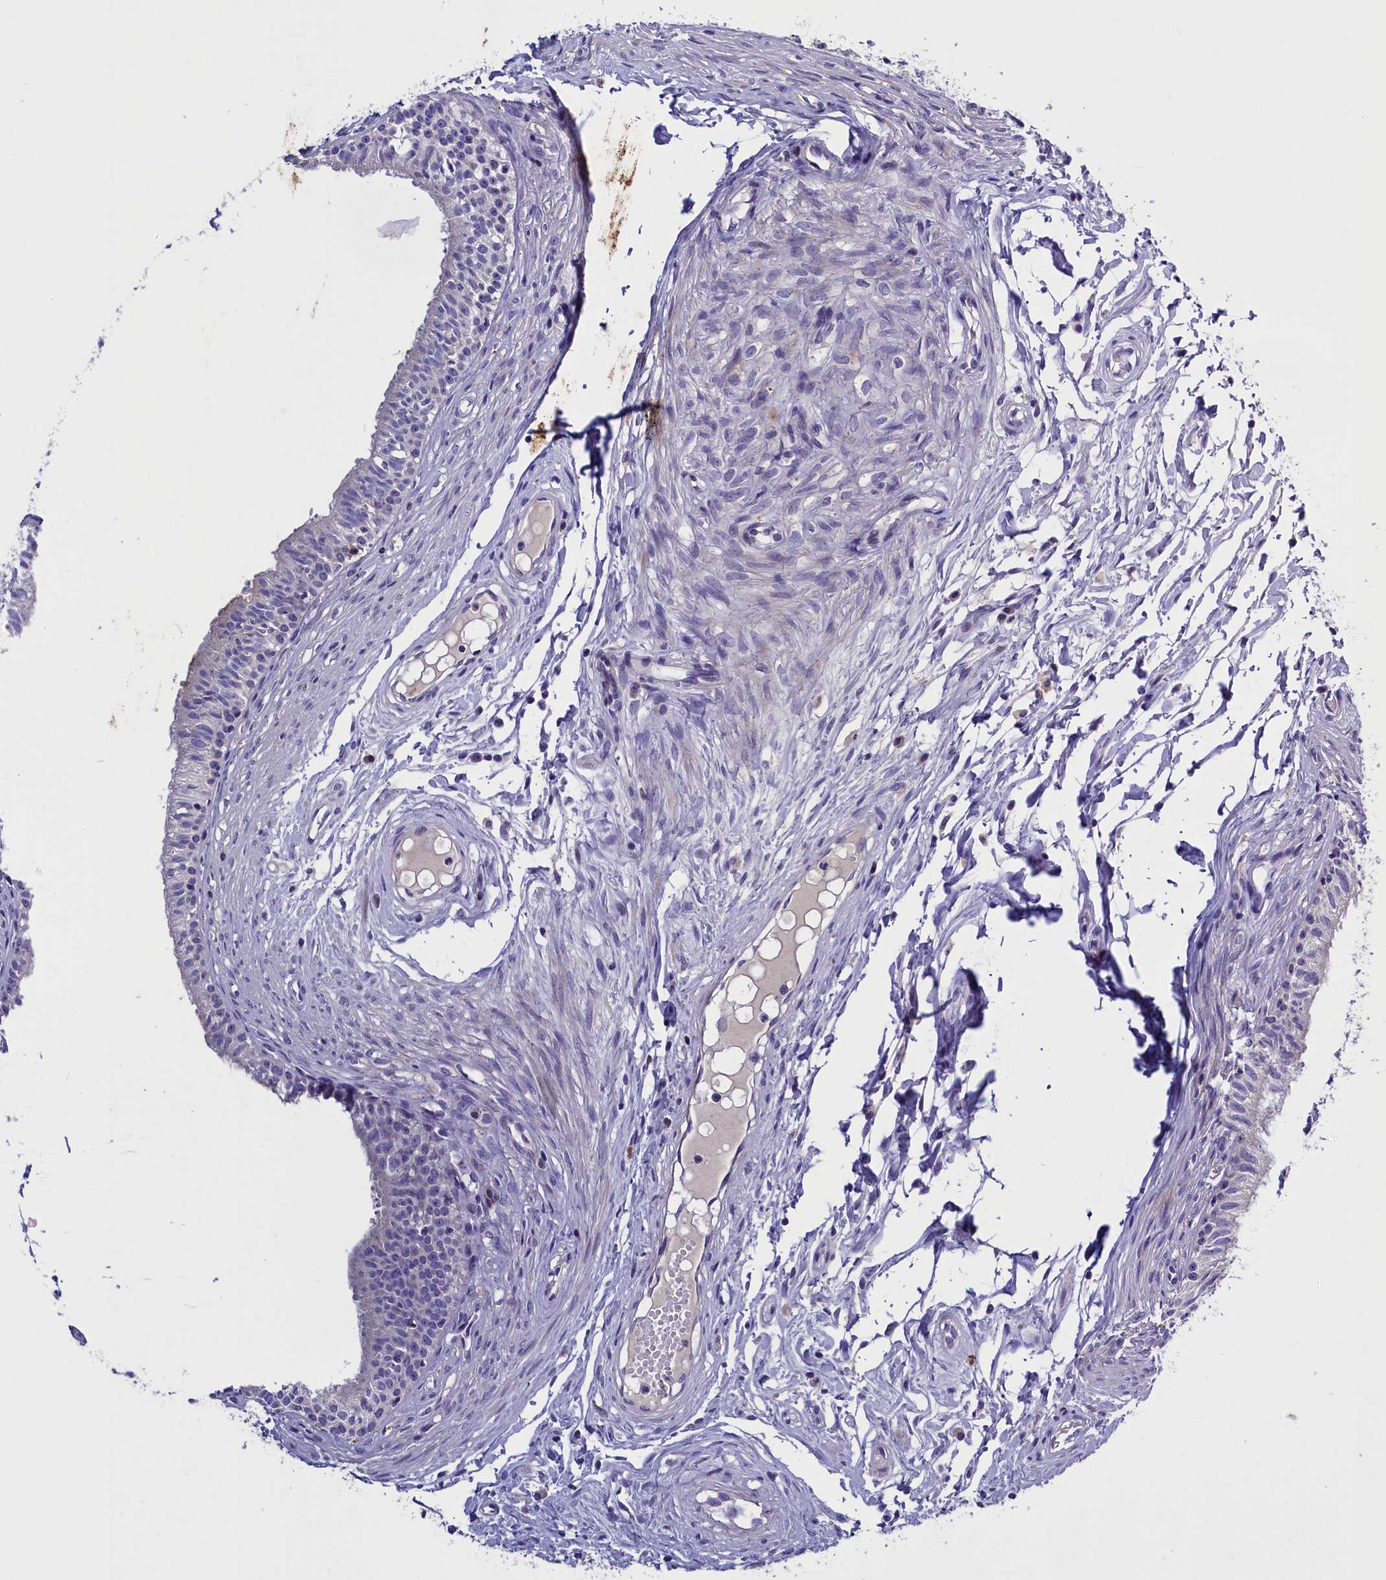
{"staining": {"intensity": "negative", "quantity": "none", "location": "none"}, "tissue": "epididymis", "cell_type": "Glandular cells", "image_type": "normal", "snomed": [{"axis": "morphology", "description": "Normal tissue, NOS"}, {"axis": "topography", "description": "Epididymis, spermatic cord, NOS"}], "caption": "Glandular cells show no significant expression in unremarkable epididymis.", "gene": "RTTN", "patient": {"sex": "male", "age": 22}}